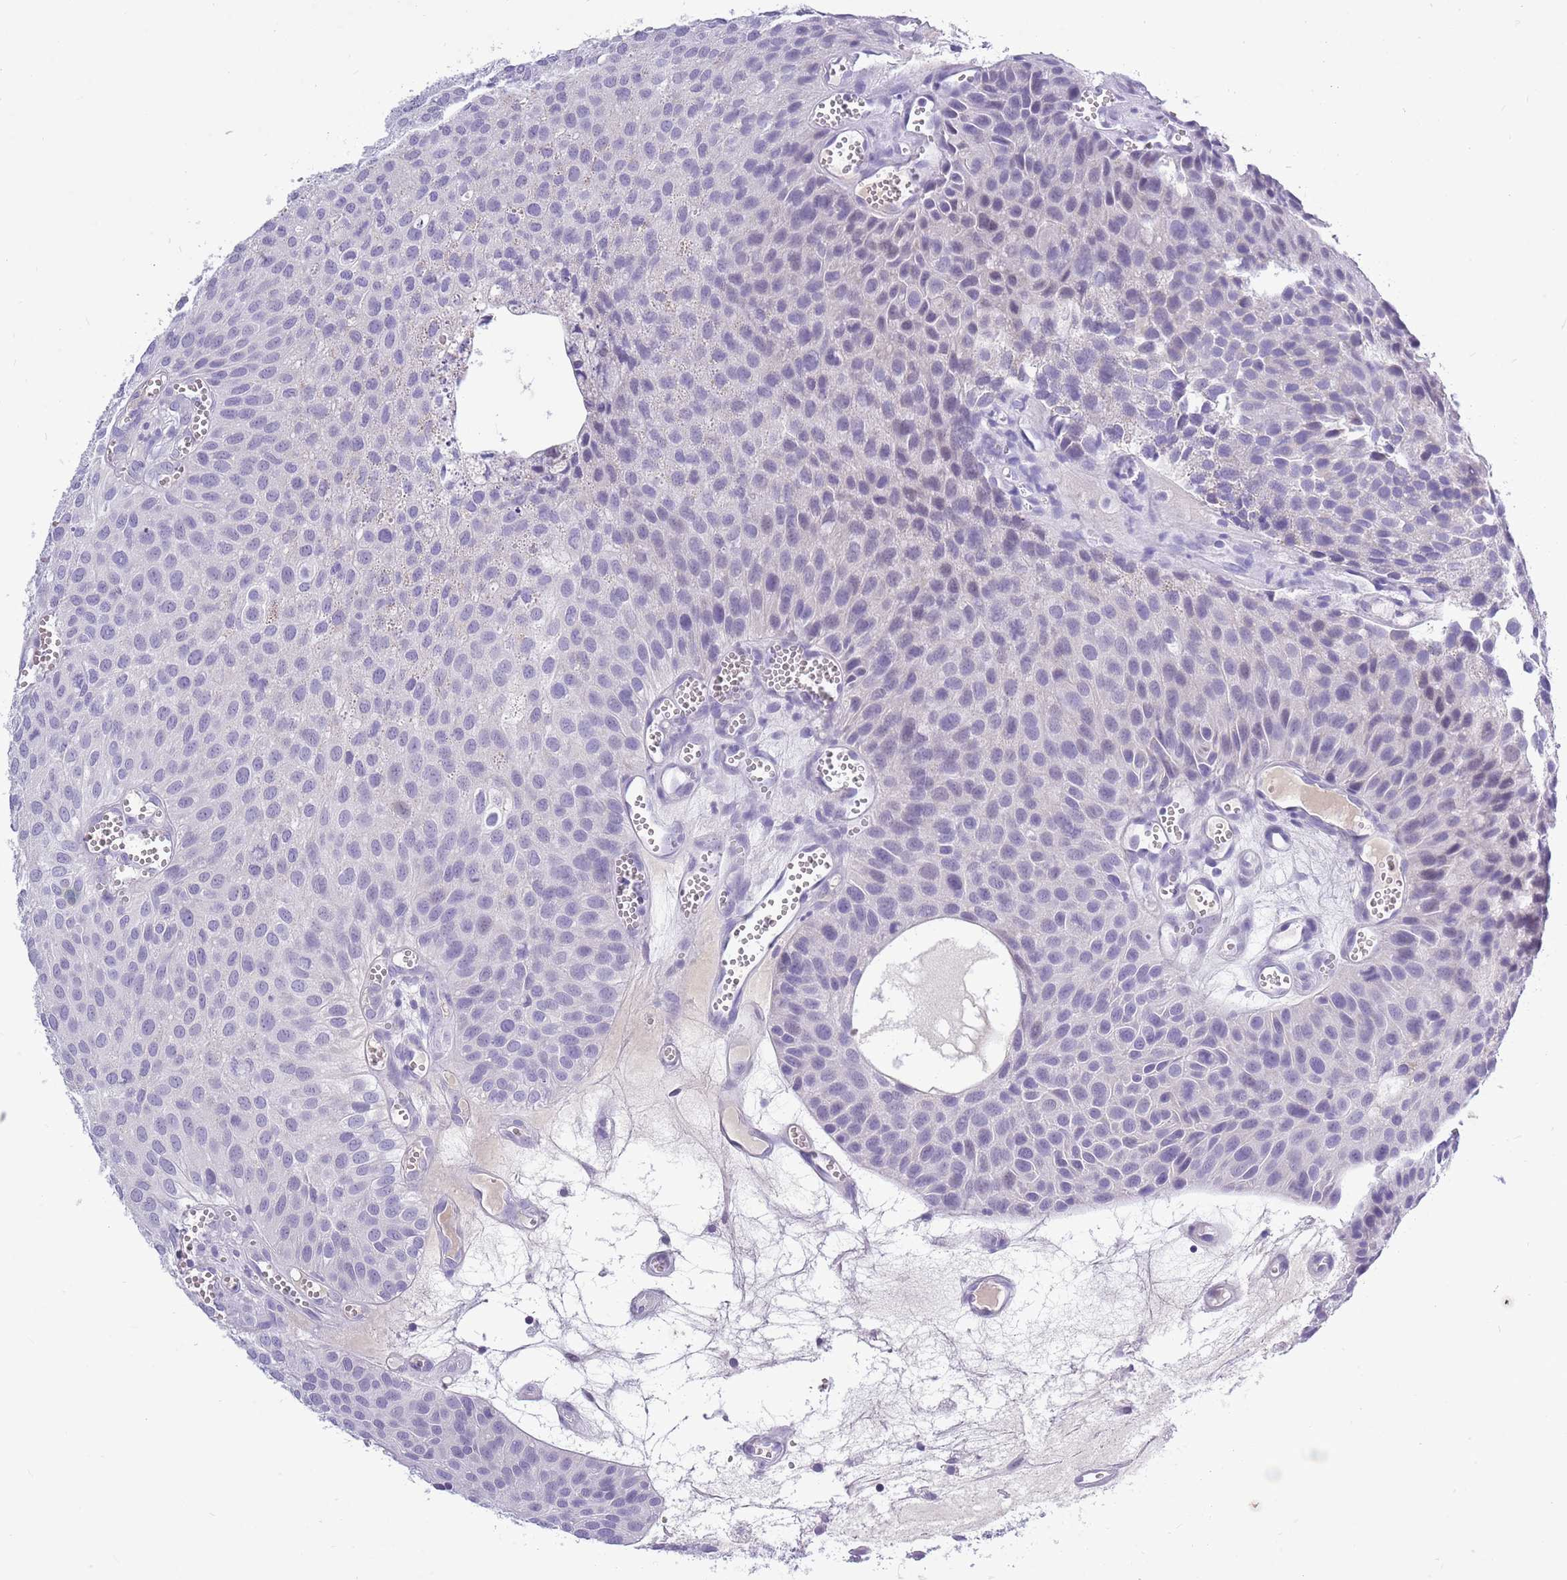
{"staining": {"intensity": "negative", "quantity": "none", "location": "none"}, "tissue": "urothelial cancer", "cell_type": "Tumor cells", "image_type": "cancer", "snomed": [{"axis": "morphology", "description": "Urothelial carcinoma, Low grade"}, {"axis": "topography", "description": "Urinary bladder"}], "caption": "Immunohistochemistry (IHC) micrograph of neoplastic tissue: urothelial cancer stained with DAB (3,3'-diaminobenzidine) demonstrates no significant protein expression in tumor cells.", "gene": "ZNF425", "patient": {"sex": "male", "age": 88}}